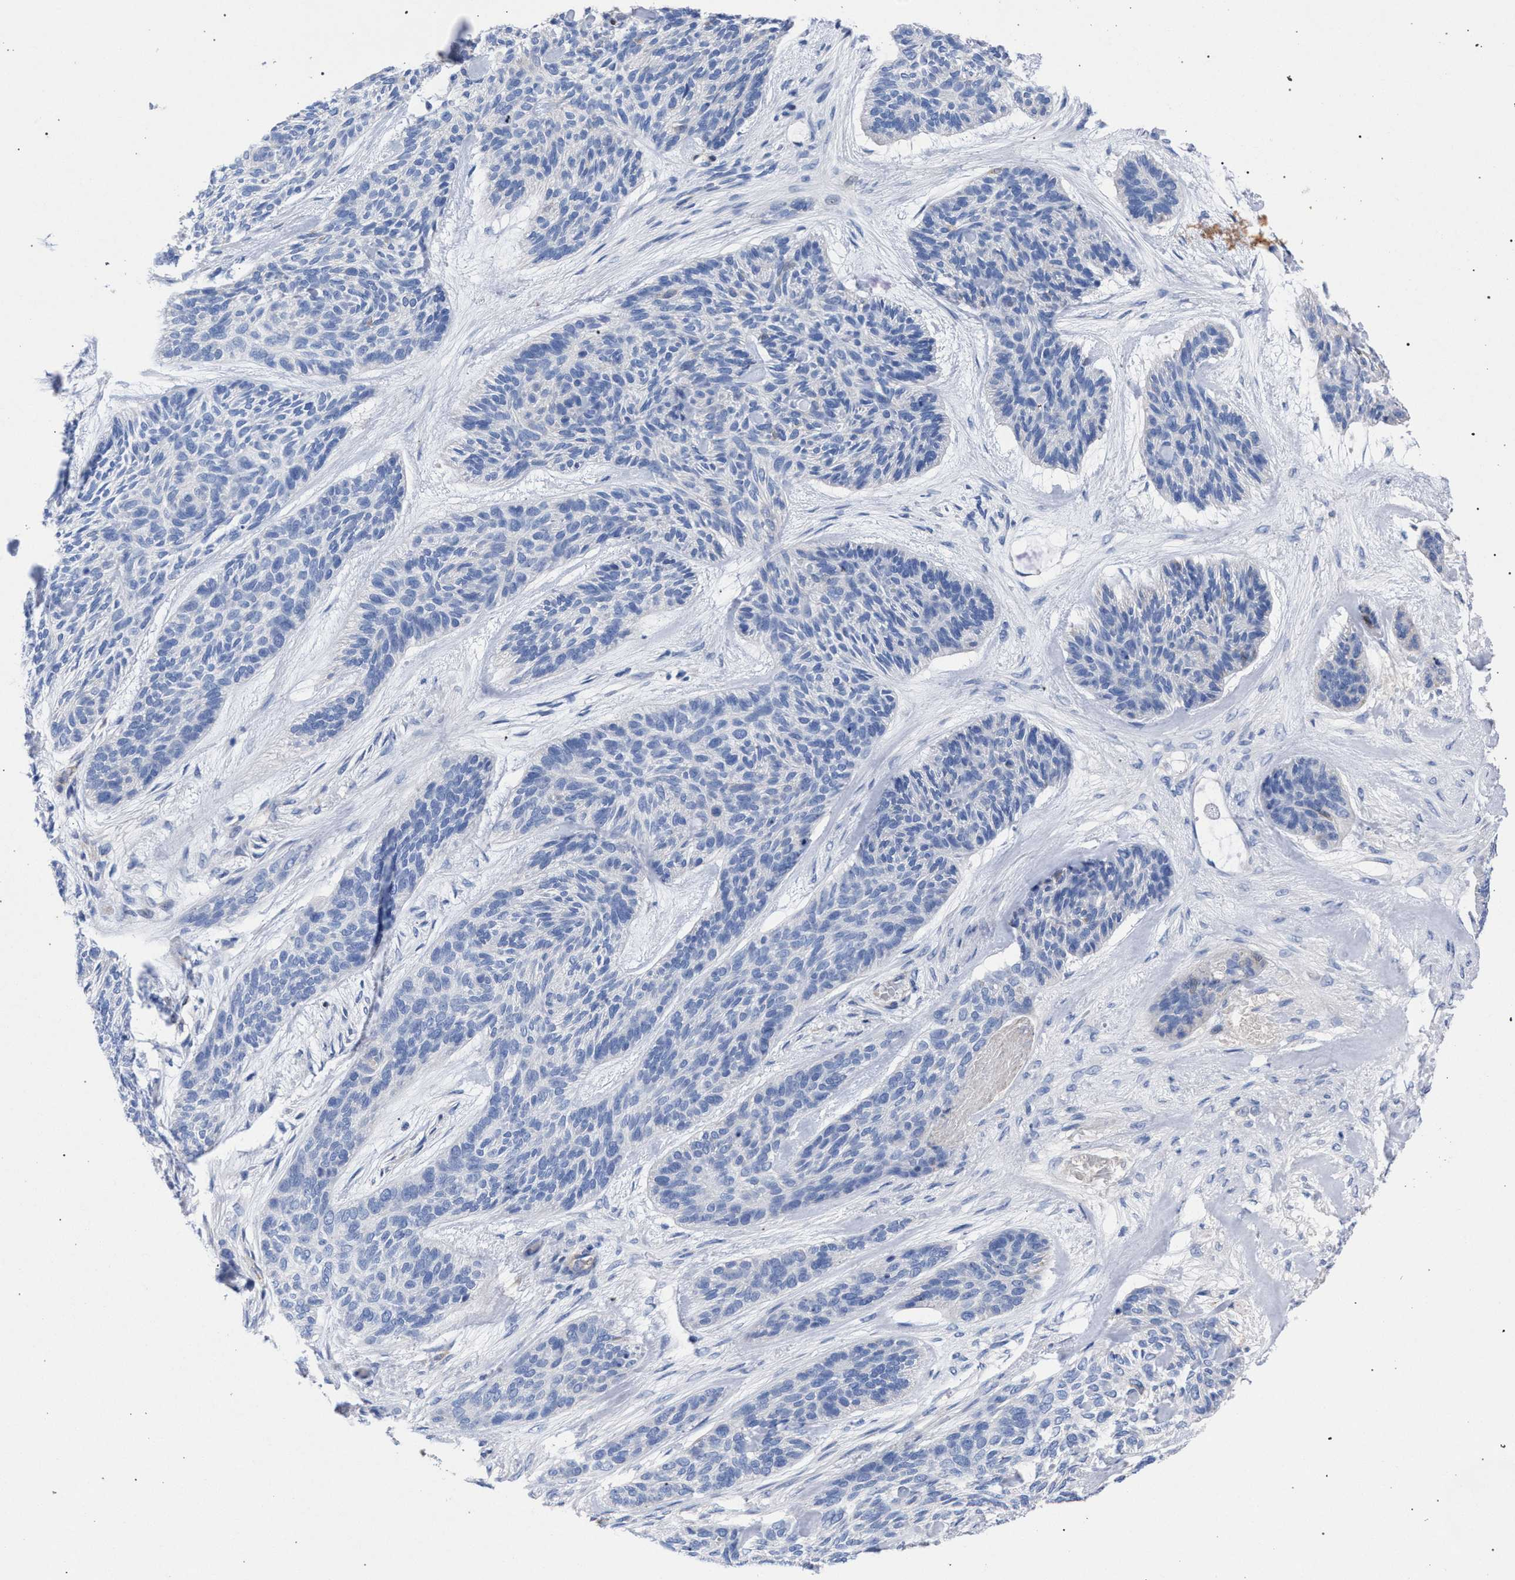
{"staining": {"intensity": "negative", "quantity": "none", "location": "none"}, "tissue": "skin cancer", "cell_type": "Tumor cells", "image_type": "cancer", "snomed": [{"axis": "morphology", "description": "Basal cell carcinoma"}, {"axis": "topography", "description": "Skin"}], "caption": "Skin basal cell carcinoma stained for a protein using immunohistochemistry shows no positivity tumor cells.", "gene": "GMPR", "patient": {"sex": "male", "age": 55}}